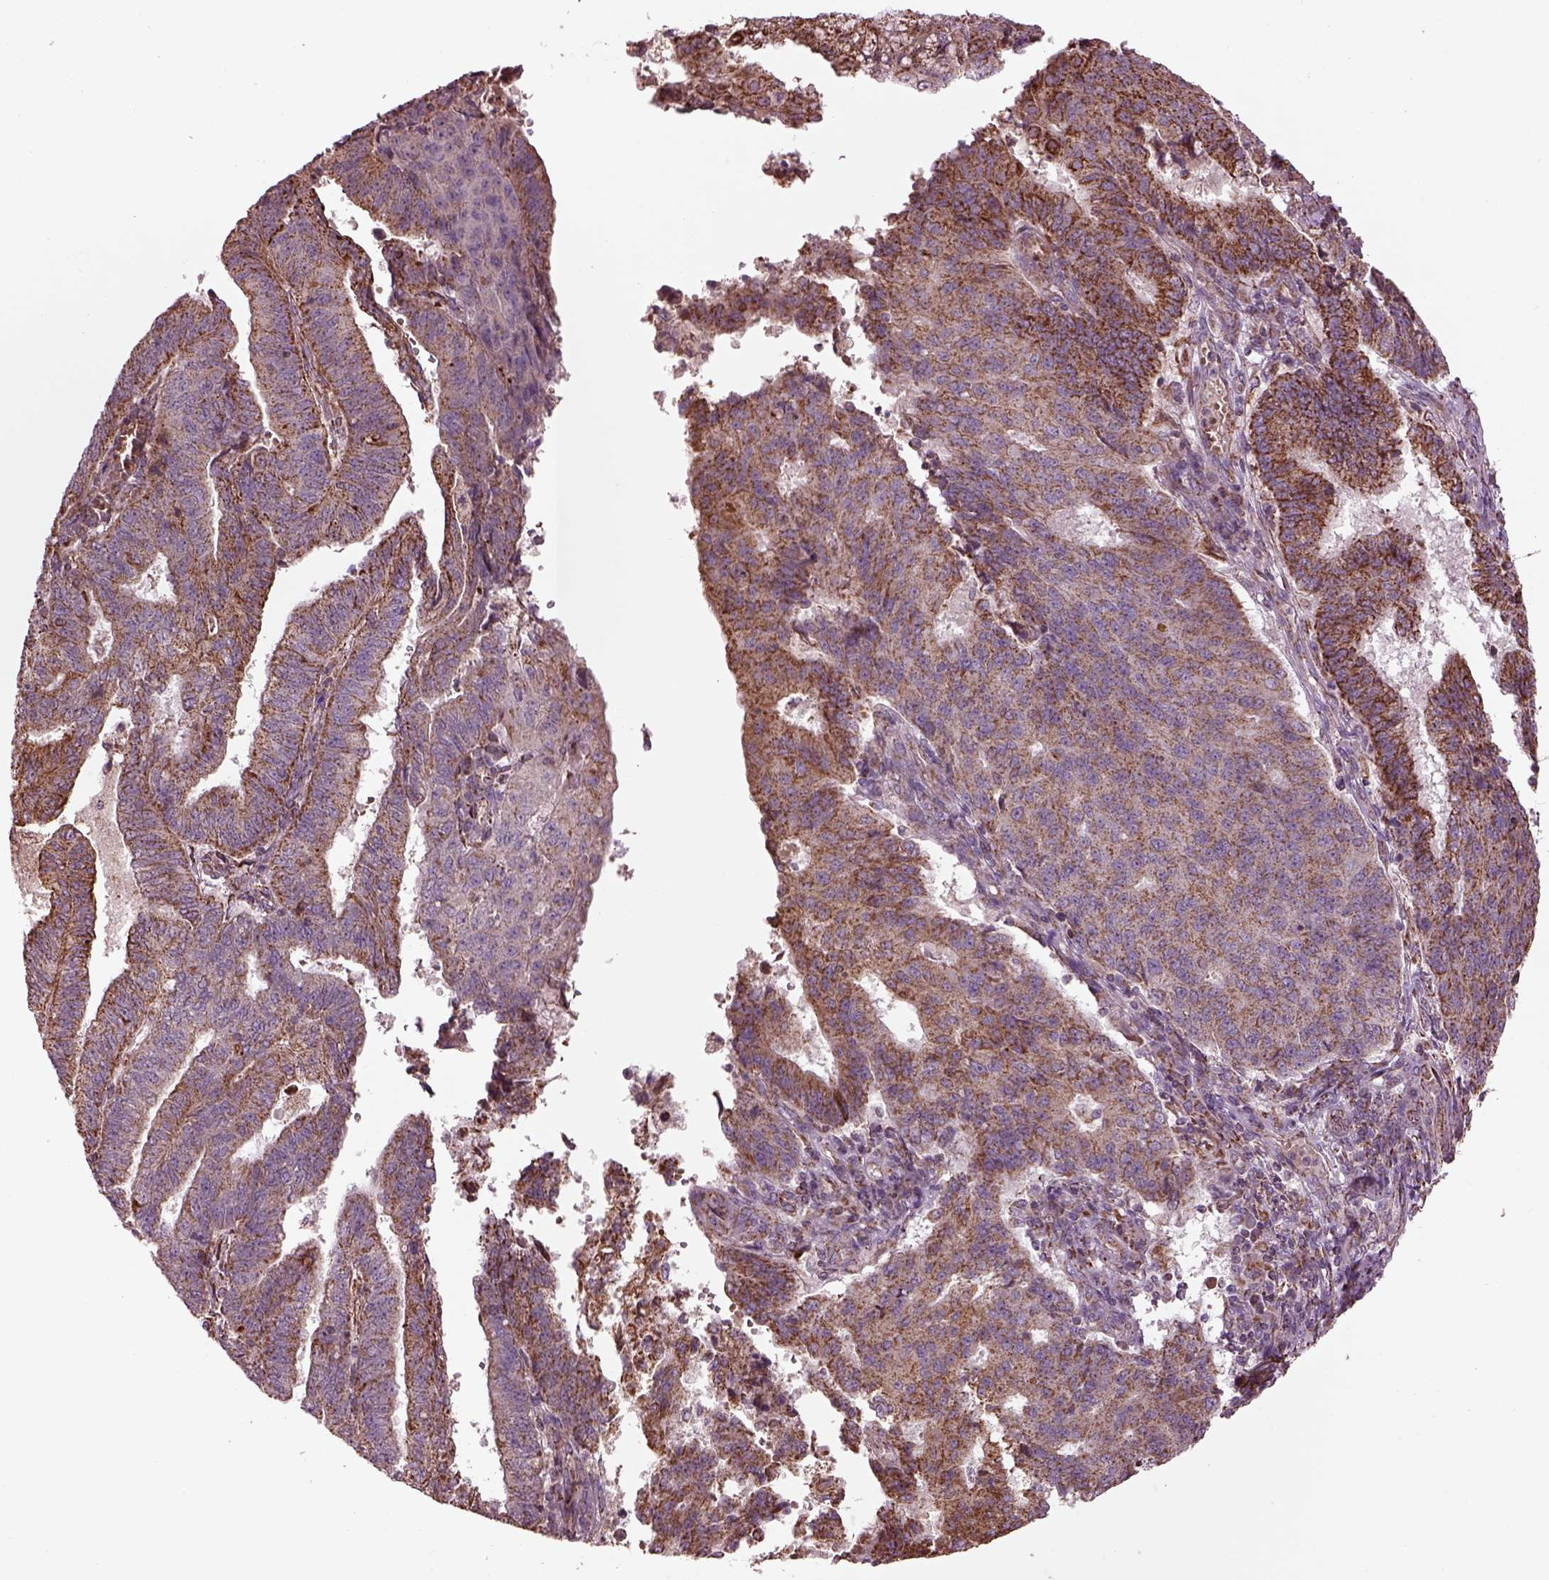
{"staining": {"intensity": "moderate", "quantity": "<25%", "location": "cytoplasmic/membranous"}, "tissue": "endometrial cancer", "cell_type": "Tumor cells", "image_type": "cancer", "snomed": [{"axis": "morphology", "description": "Adenocarcinoma, NOS"}, {"axis": "topography", "description": "Endometrium"}], "caption": "DAB (3,3'-diaminobenzidine) immunohistochemical staining of endometrial cancer (adenocarcinoma) reveals moderate cytoplasmic/membranous protein expression in approximately <25% of tumor cells.", "gene": "TMEM254", "patient": {"sex": "female", "age": 82}}